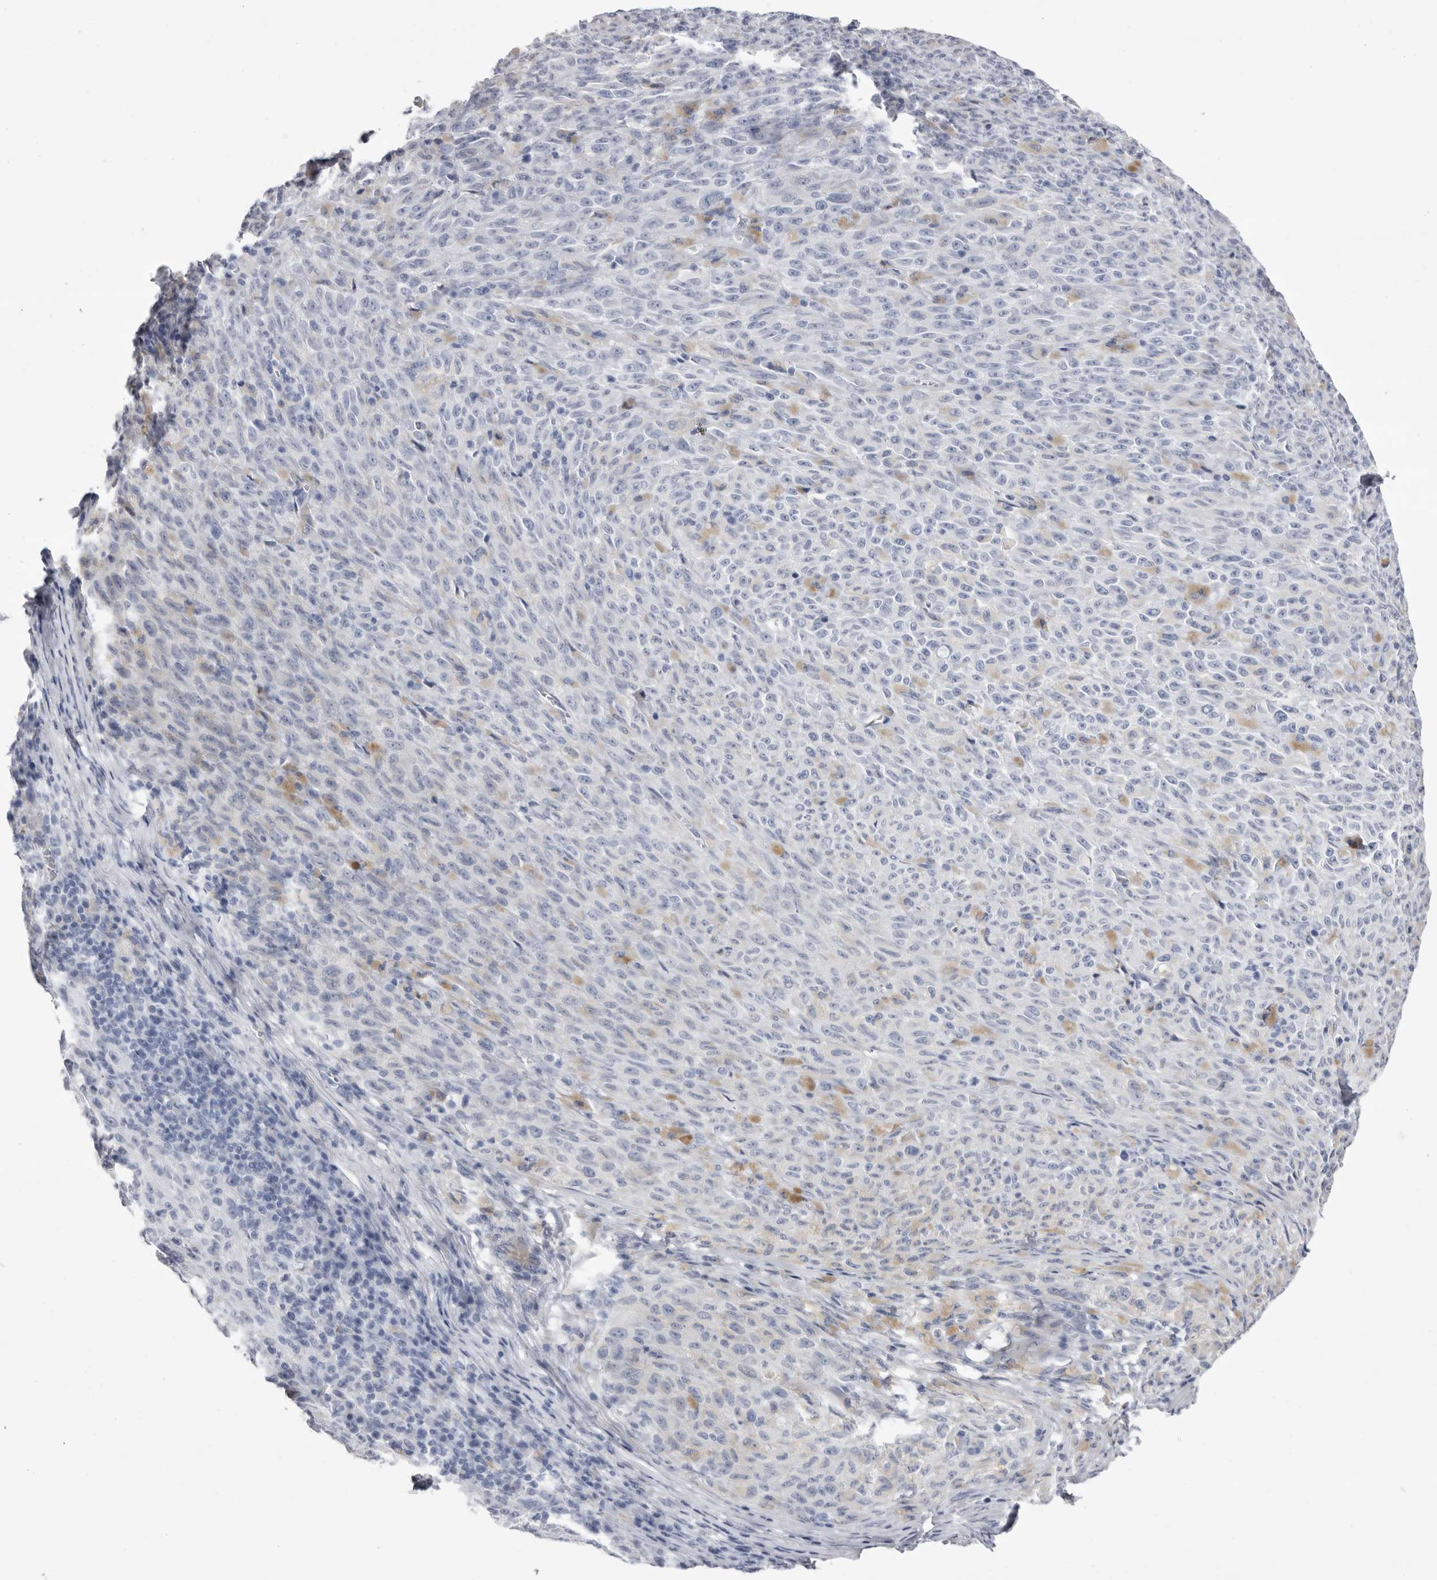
{"staining": {"intensity": "negative", "quantity": "none", "location": "none"}, "tissue": "melanoma", "cell_type": "Tumor cells", "image_type": "cancer", "snomed": [{"axis": "morphology", "description": "Malignant melanoma, NOS"}, {"axis": "topography", "description": "Skin"}], "caption": "This is an IHC photomicrograph of melanoma. There is no expression in tumor cells.", "gene": "LPO", "patient": {"sex": "female", "age": 82}}